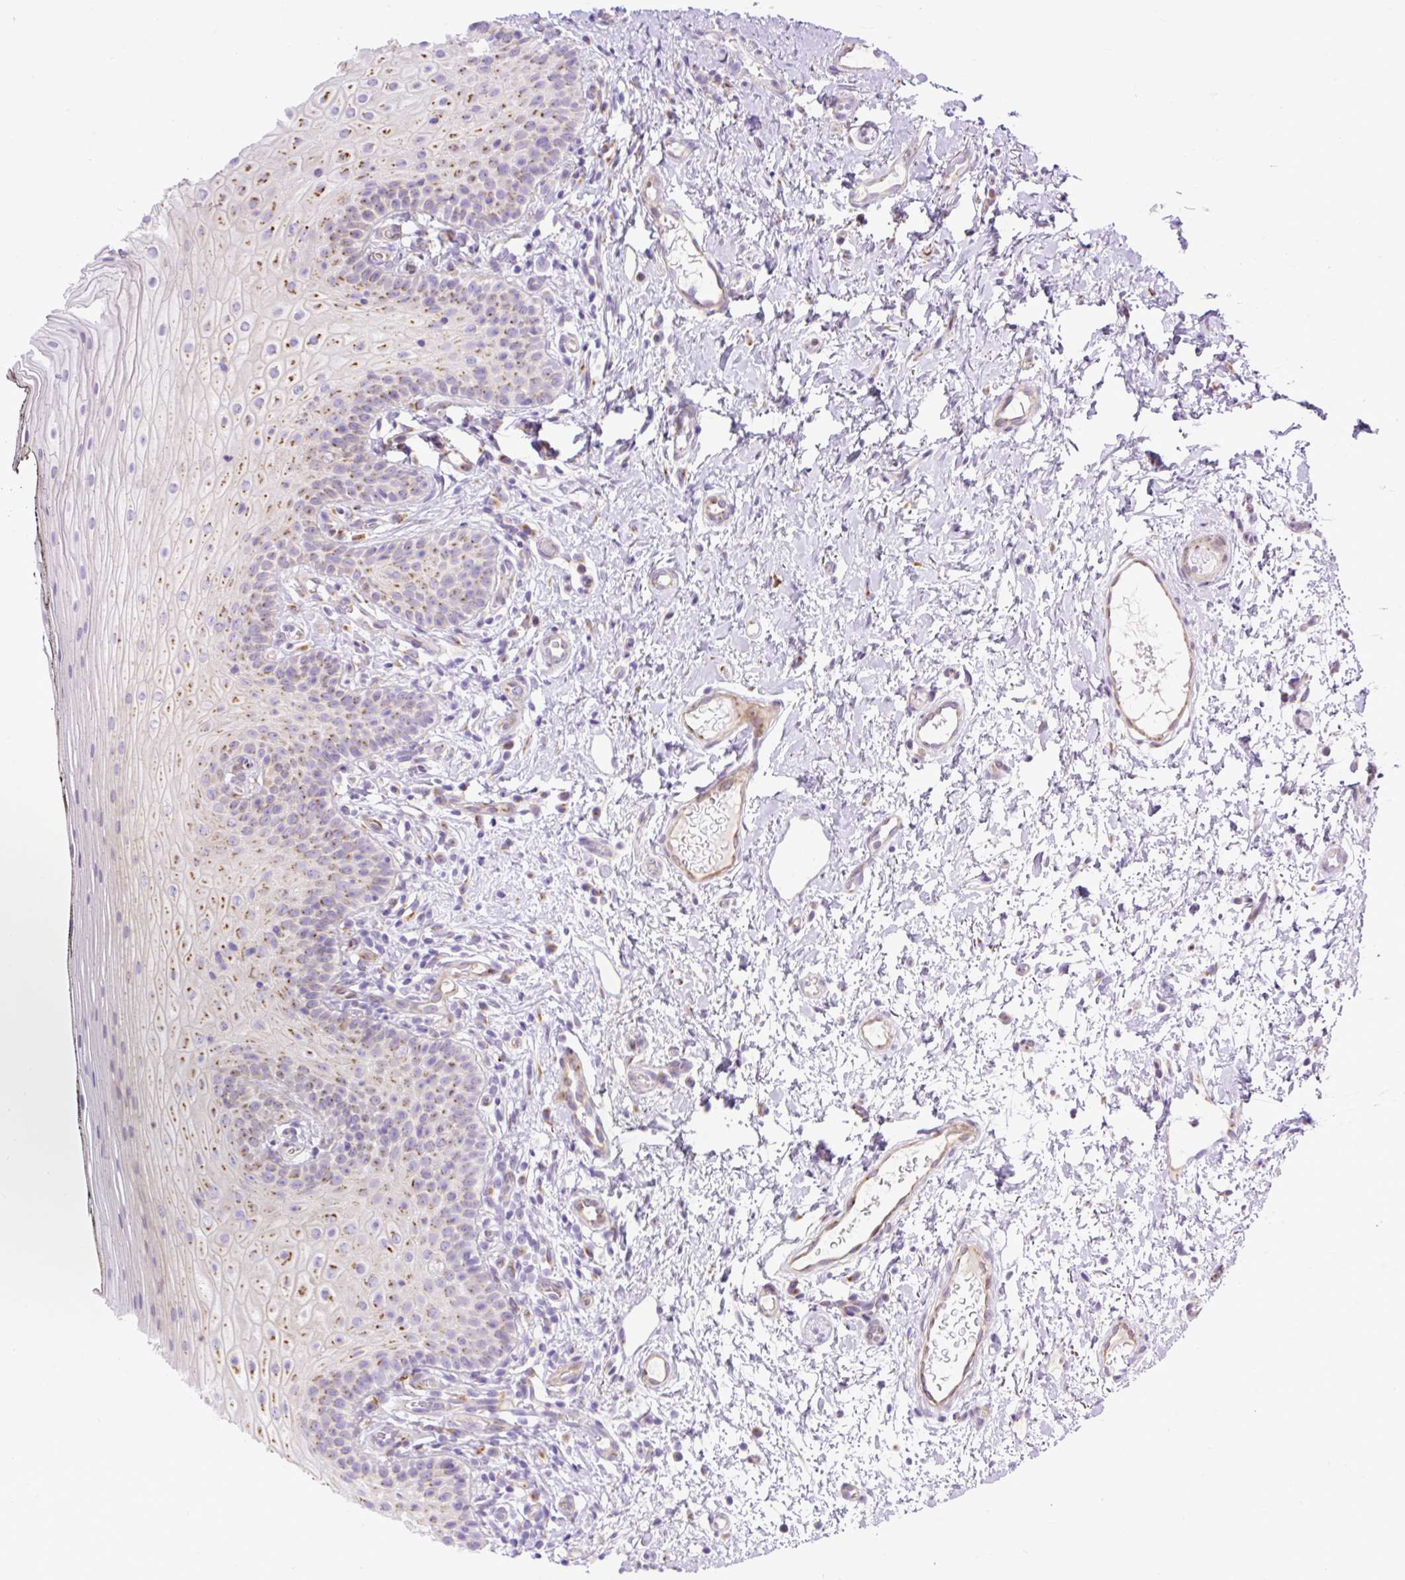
{"staining": {"intensity": "moderate", "quantity": "25%-75%", "location": "cytoplasmic/membranous"}, "tissue": "oral mucosa", "cell_type": "Squamous epithelial cells", "image_type": "normal", "snomed": [{"axis": "morphology", "description": "Normal tissue, NOS"}, {"axis": "topography", "description": "Oral tissue"}], "caption": "High-power microscopy captured an immunohistochemistry (IHC) image of normal oral mucosa, revealing moderate cytoplasmic/membranous staining in approximately 25%-75% of squamous epithelial cells.", "gene": "RAB30", "patient": {"sex": "male", "age": 75}}